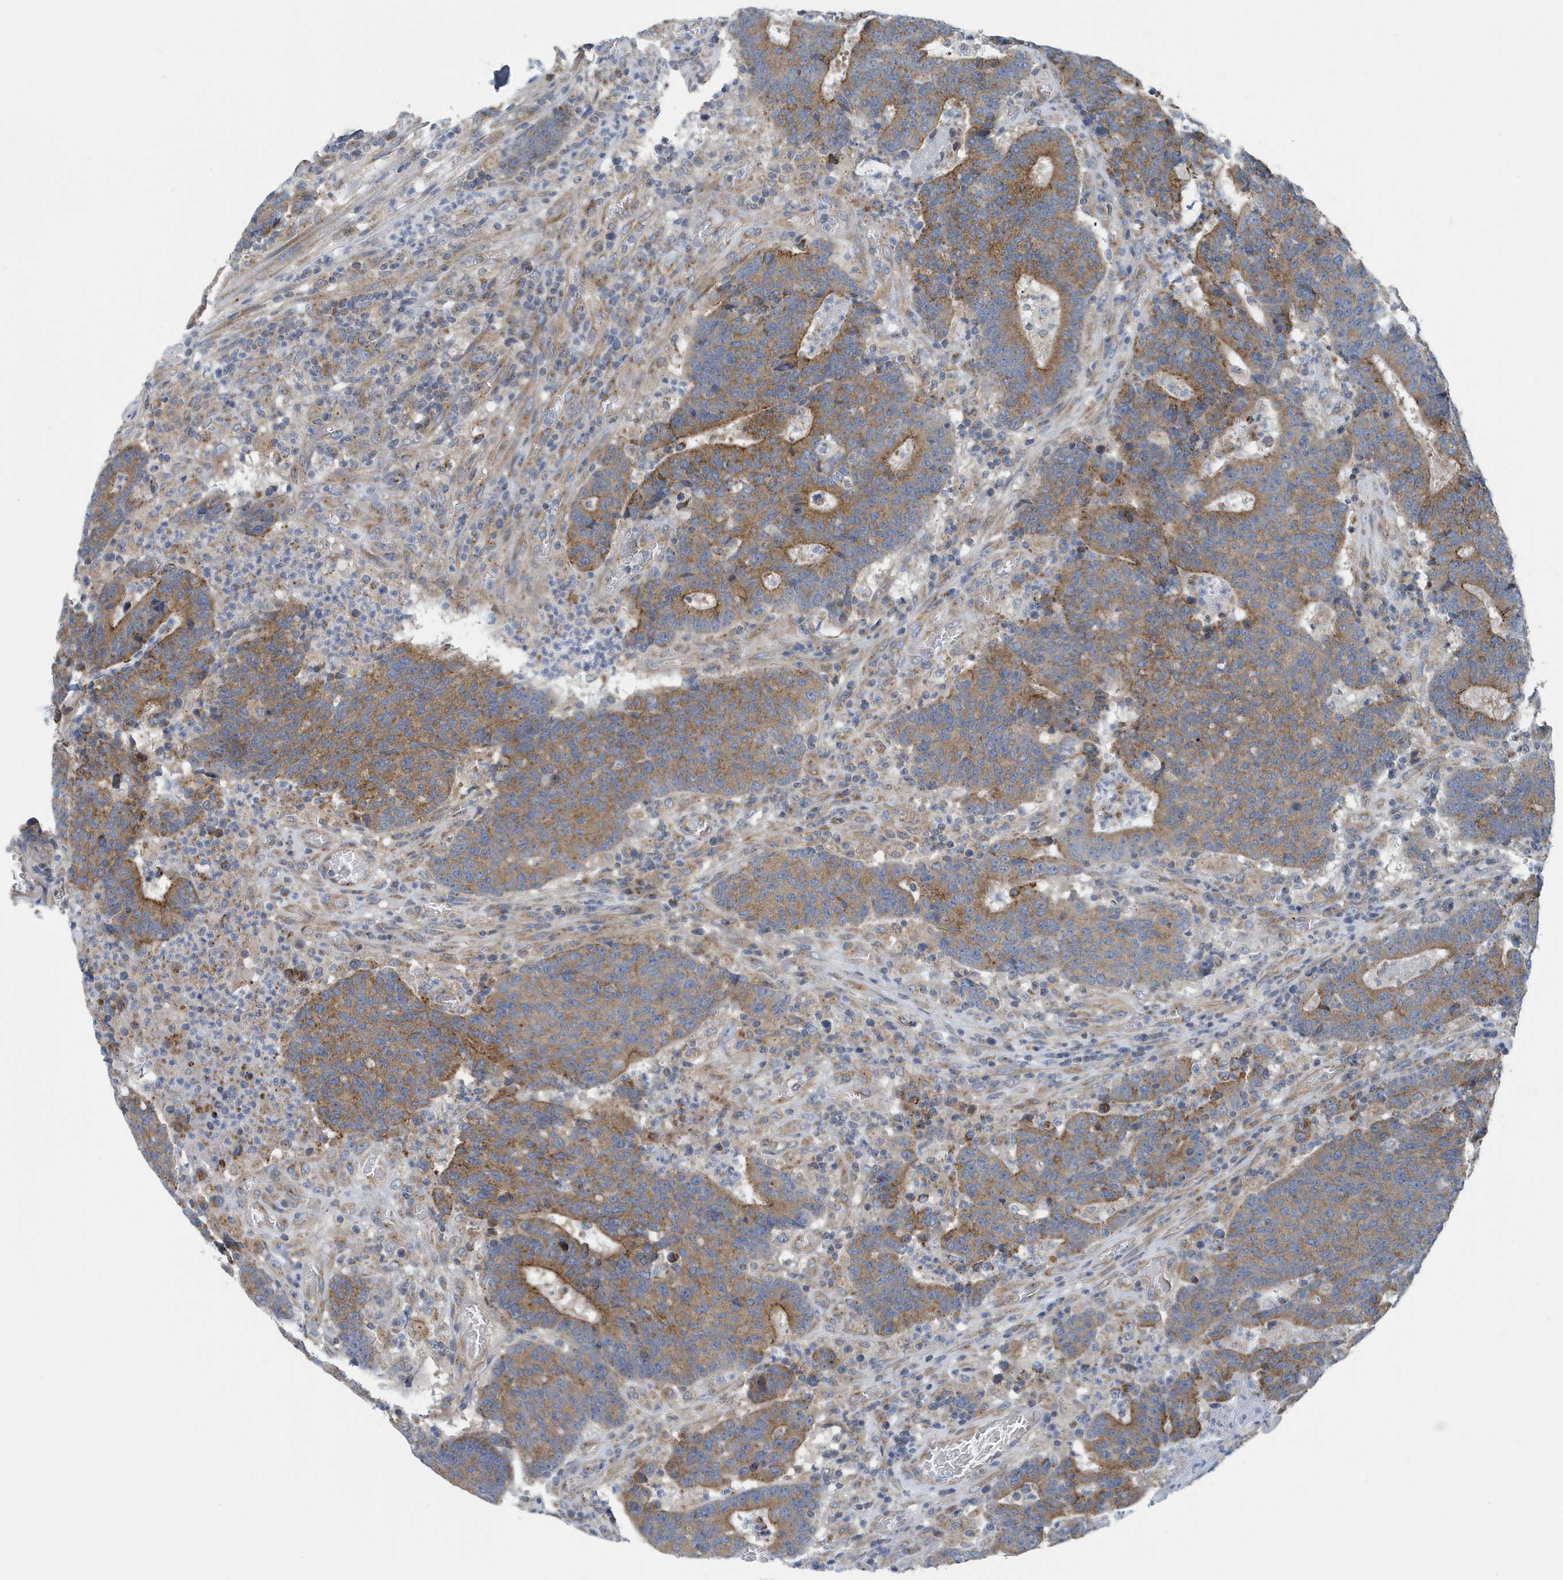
{"staining": {"intensity": "moderate", "quantity": ">75%", "location": "cytoplasmic/membranous"}, "tissue": "colorectal cancer", "cell_type": "Tumor cells", "image_type": "cancer", "snomed": [{"axis": "morphology", "description": "Adenocarcinoma, NOS"}, {"axis": "topography", "description": "Colon"}], "caption": "This is an image of immunohistochemistry (IHC) staining of colorectal adenocarcinoma, which shows moderate staining in the cytoplasmic/membranous of tumor cells.", "gene": "PPM1M", "patient": {"sex": "female", "age": 75}}